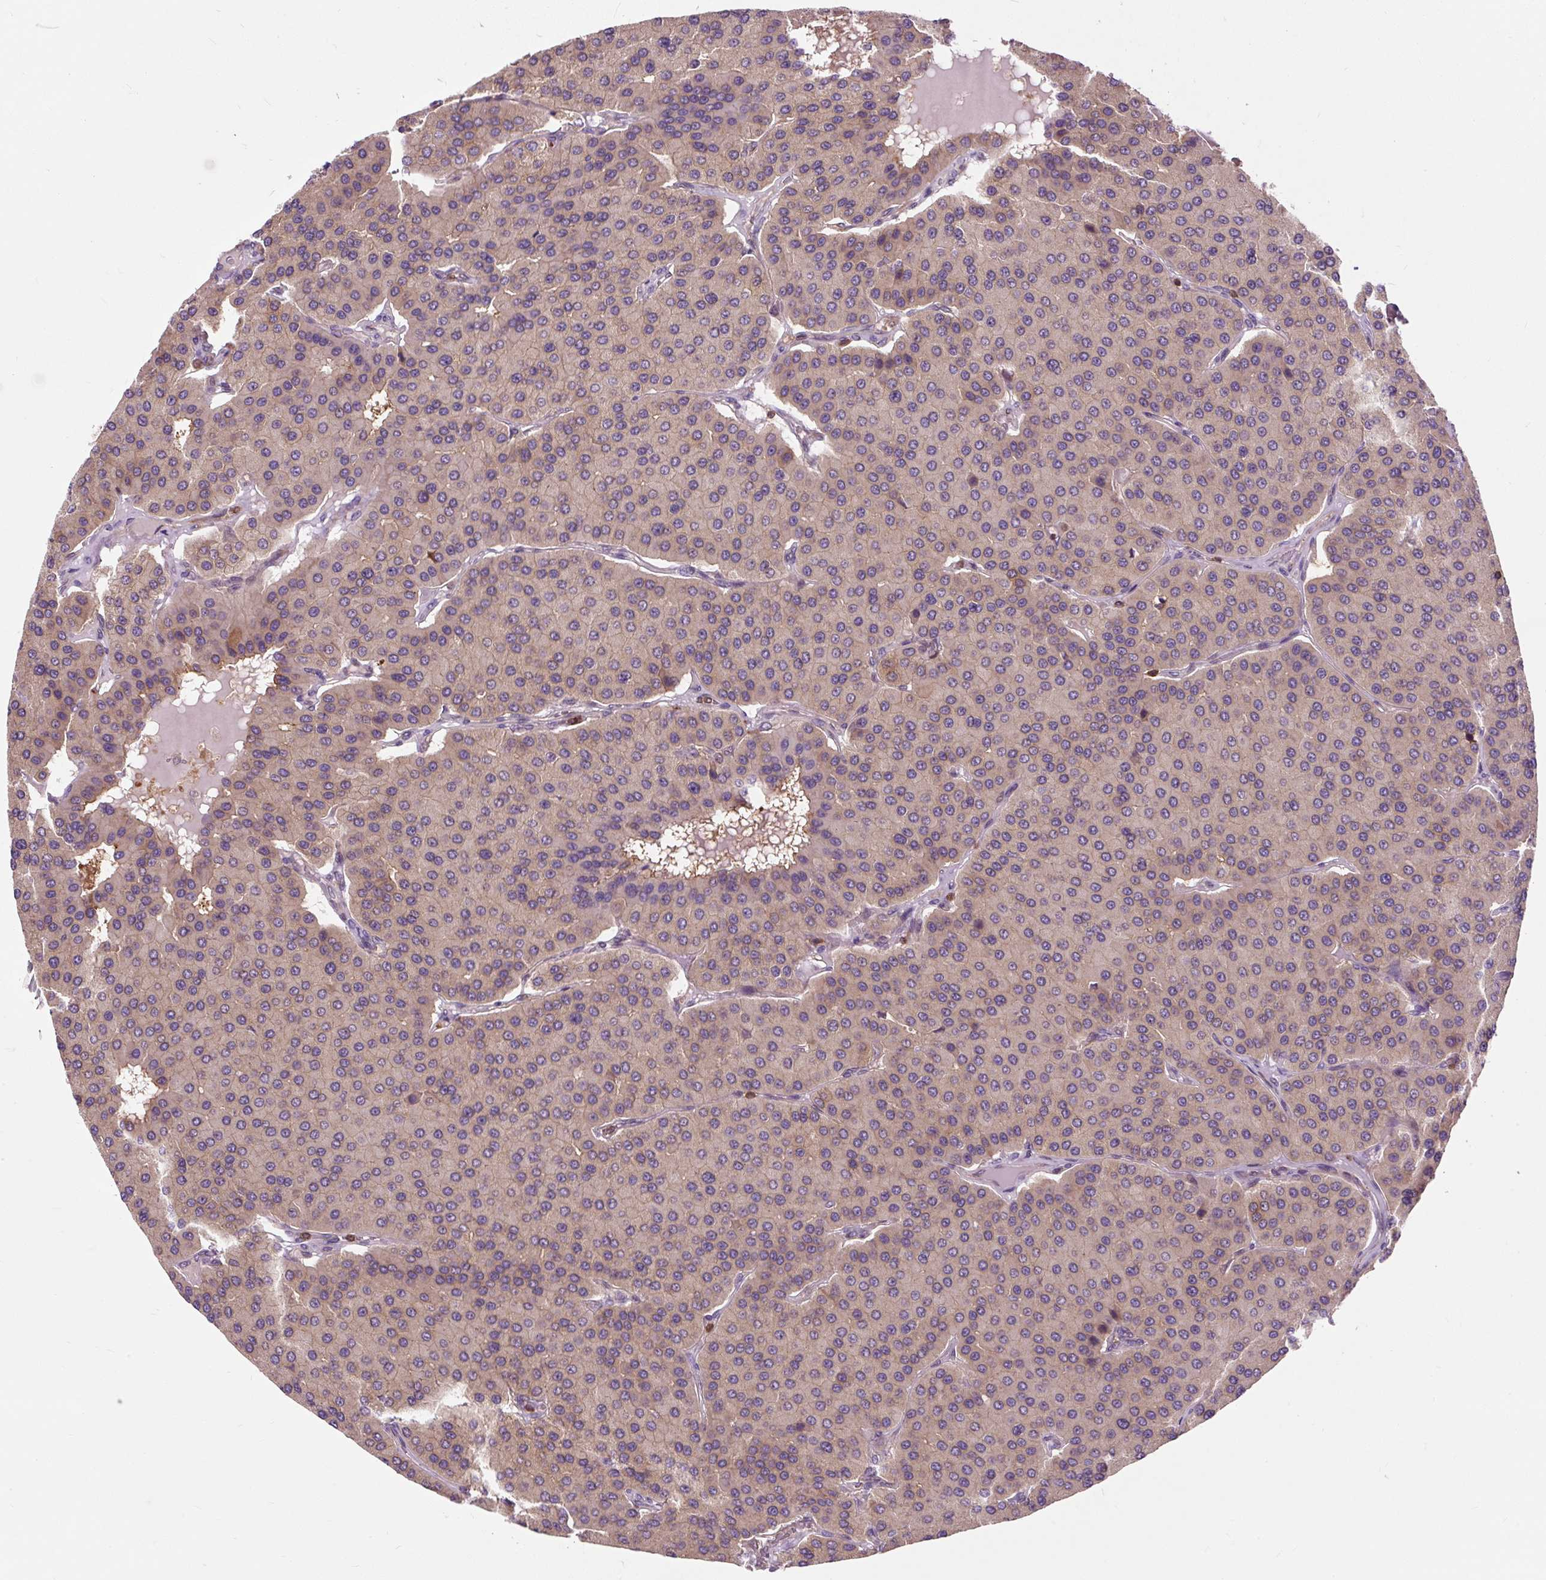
{"staining": {"intensity": "weak", "quantity": ">75%", "location": "cytoplasmic/membranous"}, "tissue": "parathyroid gland", "cell_type": "Glandular cells", "image_type": "normal", "snomed": [{"axis": "morphology", "description": "Normal tissue, NOS"}, {"axis": "morphology", "description": "Adenoma, NOS"}, {"axis": "topography", "description": "Parathyroid gland"}], "caption": "This histopathology image demonstrates IHC staining of normal parathyroid gland, with low weak cytoplasmic/membranous expression in approximately >75% of glandular cells.", "gene": "CISD3", "patient": {"sex": "female", "age": 86}}